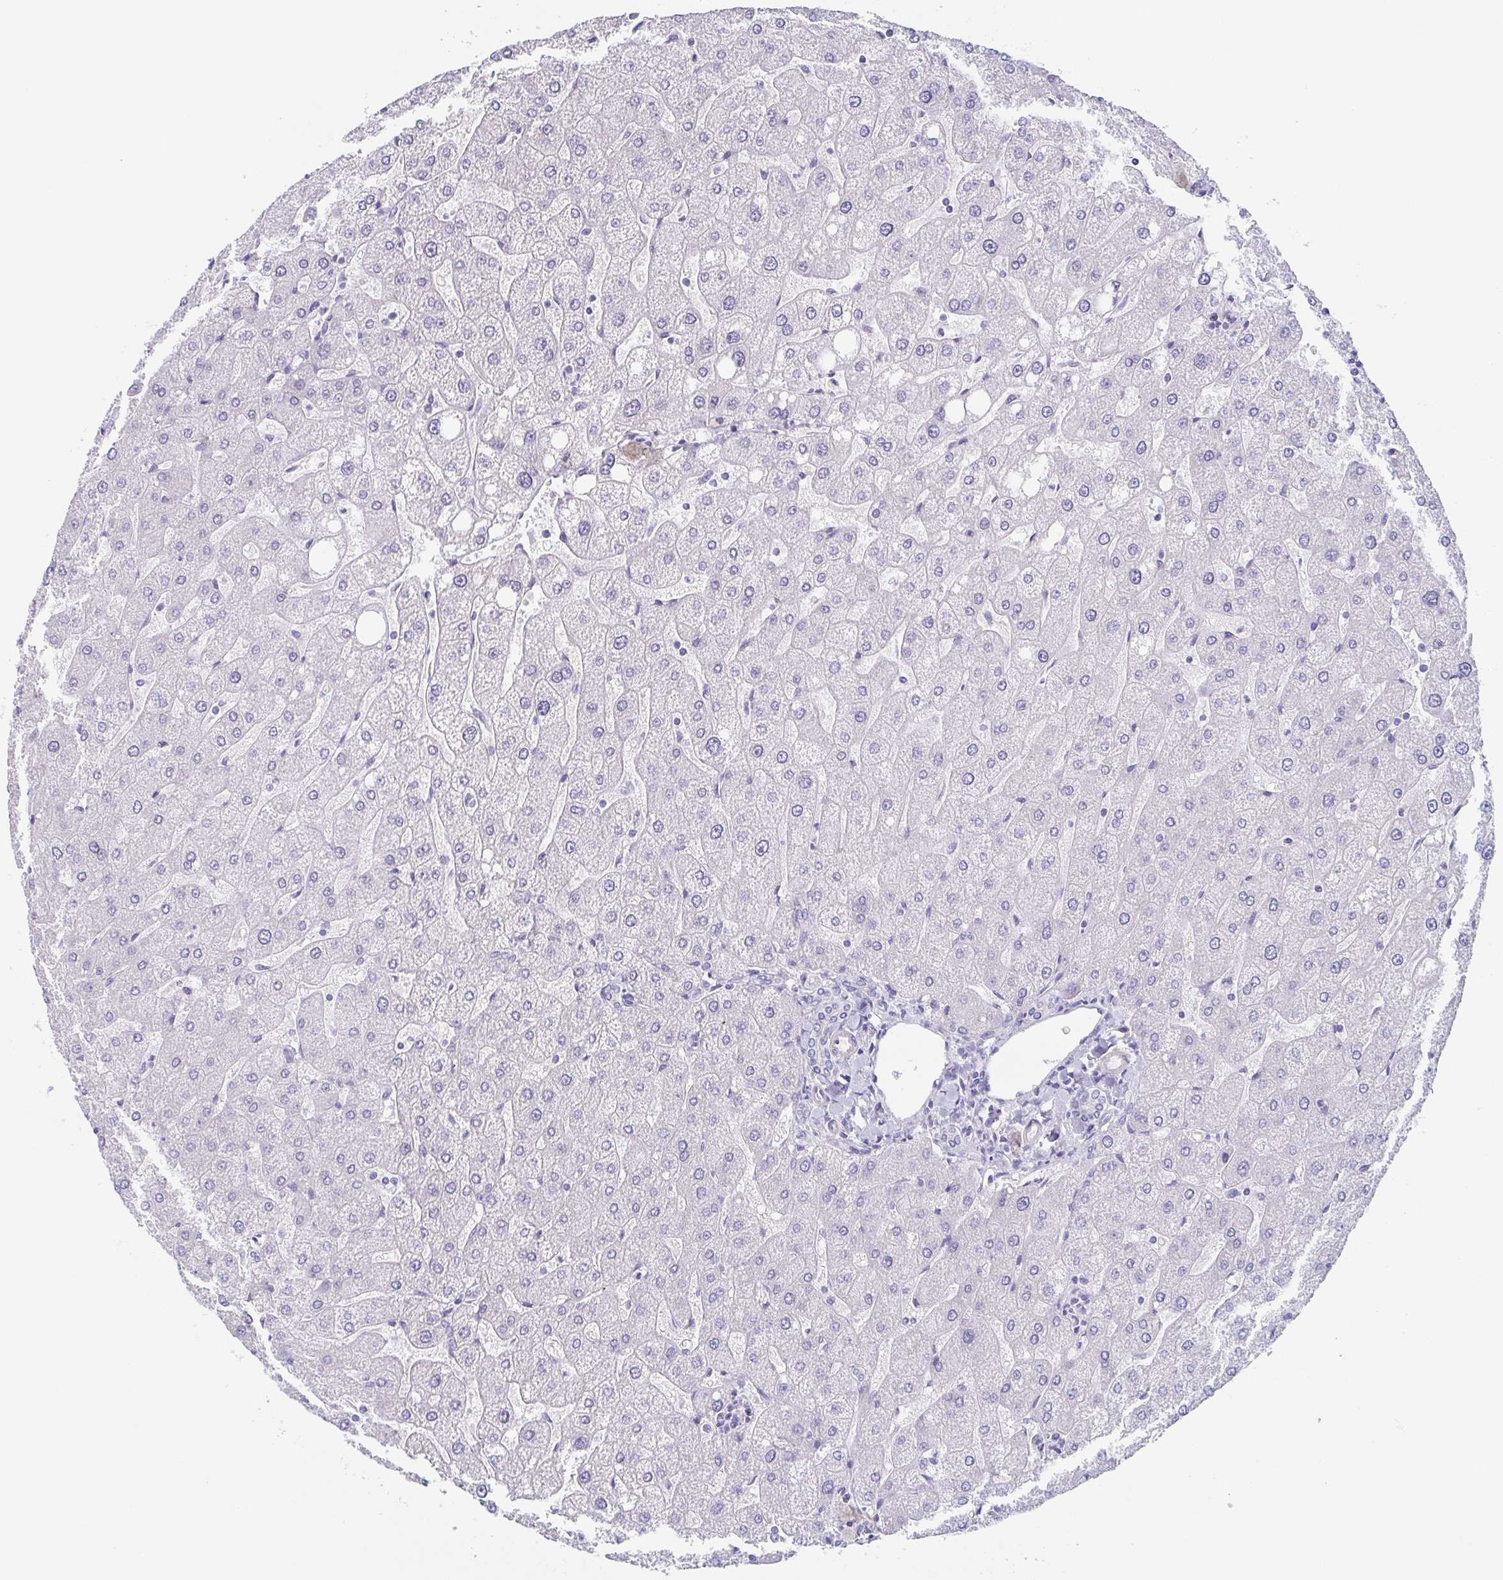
{"staining": {"intensity": "negative", "quantity": "none", "location": "none"}, "tissue": "liver", "cell_type": "Cholangiocytes", "image_type": "normal", "snomed": [{"axis": "morphology", "description": "Normal tissue, NOS"}, {"axis": "topography", "description": "Liver"}], "caption": "Liver stained for a protein using IHC shows no positivity cholangiocytes.", "gene": "DYNC1I1", "patient": {"sex": "male", "age": 67}}